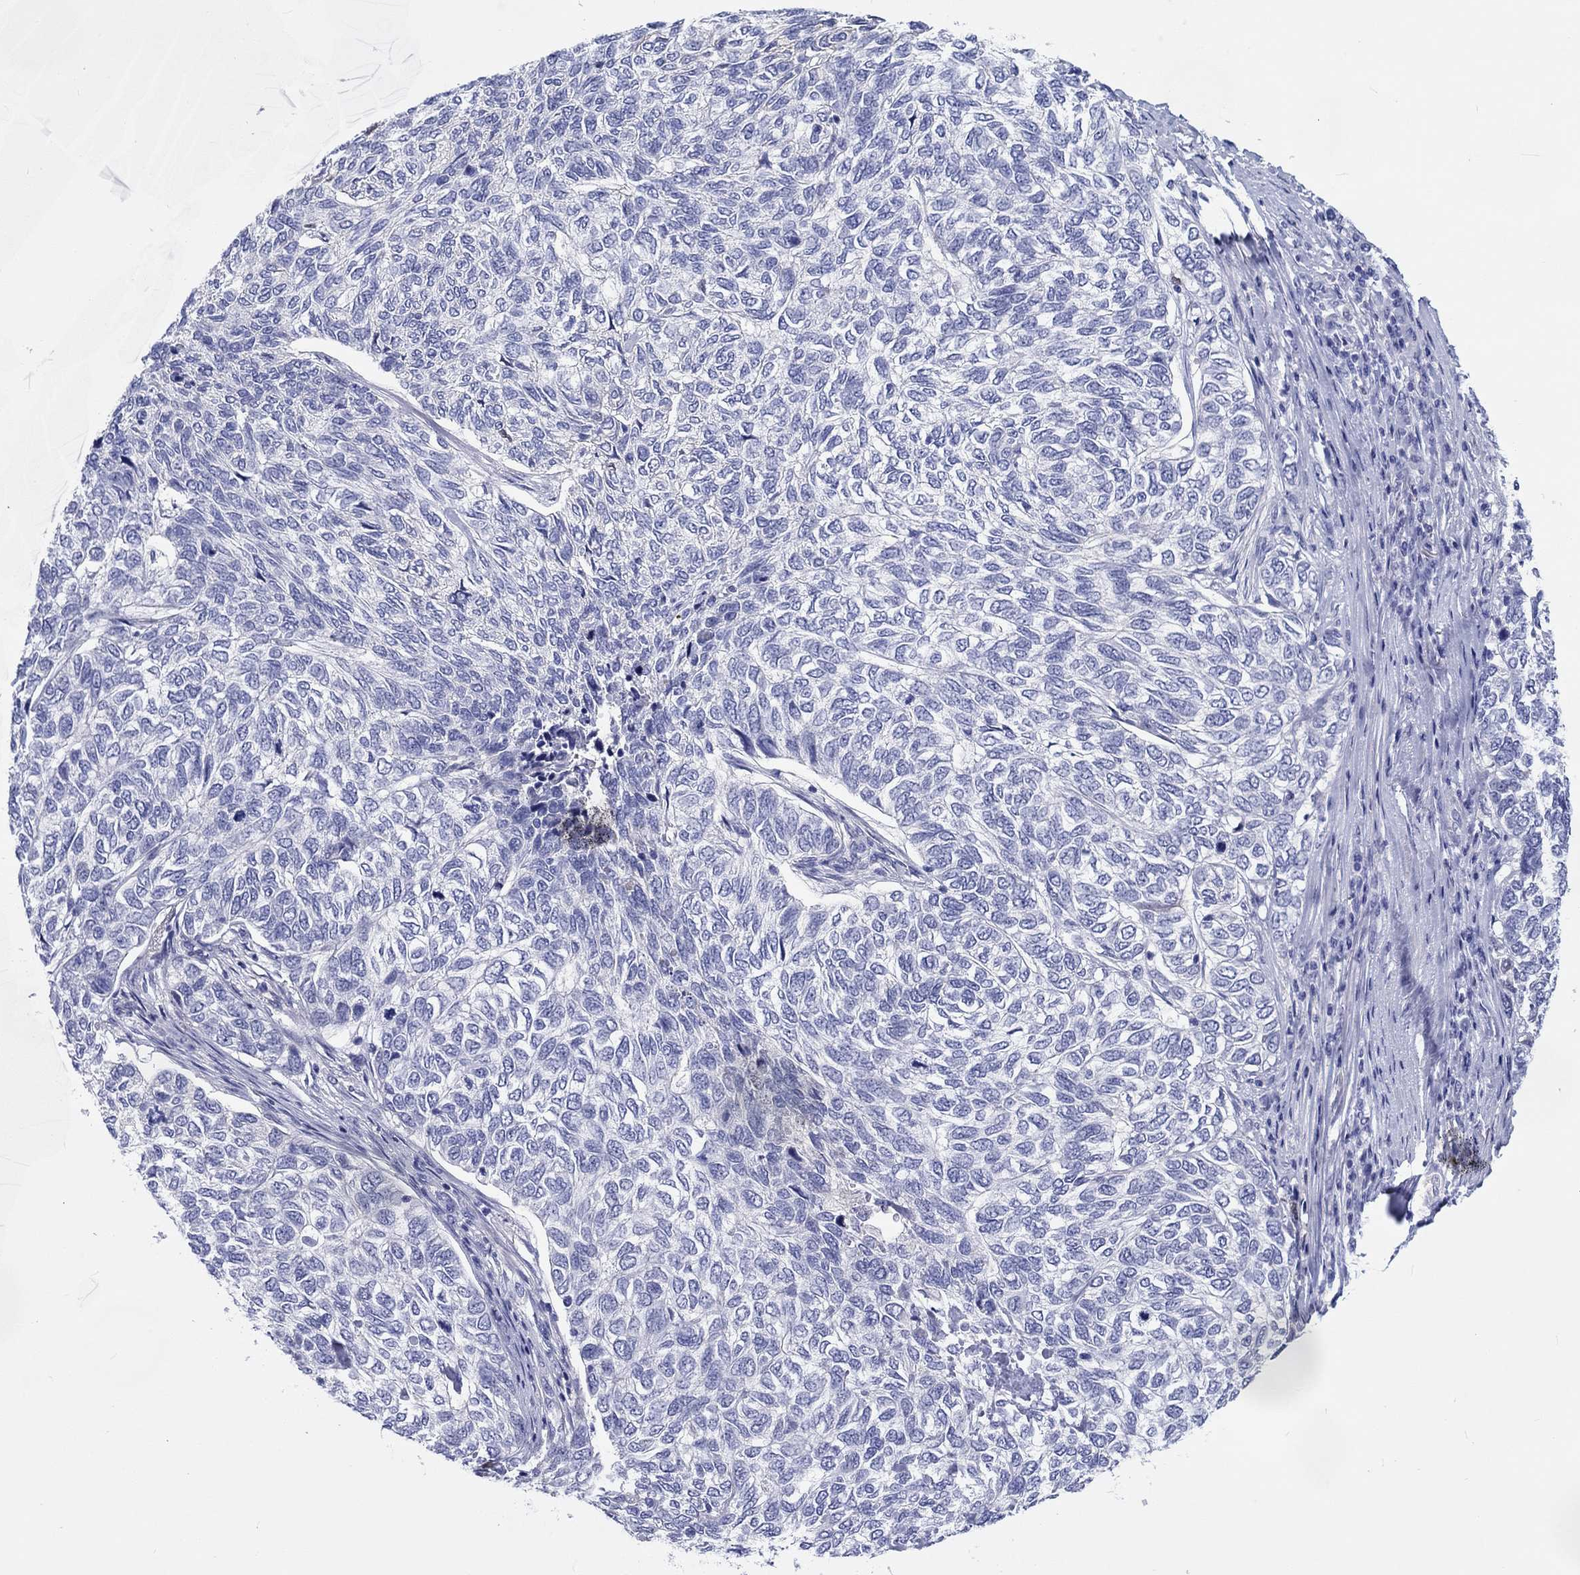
{"staining": {"intensity": "negative", "quantity": "none", "location": "none"}, "tissue": "skin cancer", "cell_type": "Tumor cells", "image_type": "cancer", "snomed": [{"axis": "morphology", "description": "Basal cell carcinoma"}, {"axis": "topography", "description": "Skin"}], "caption": "IHC of skin cancer displays no positivity in tumor cells. (Stains: DAB (3,3'-diaminobenzidine) immunohistochemistry (IHC) with hematoxylin counter stain, Microscopy: brightfield microscopy at high magnification).", "gene": "CDY2B", "patient": {"sex": "female", "age": 65}}